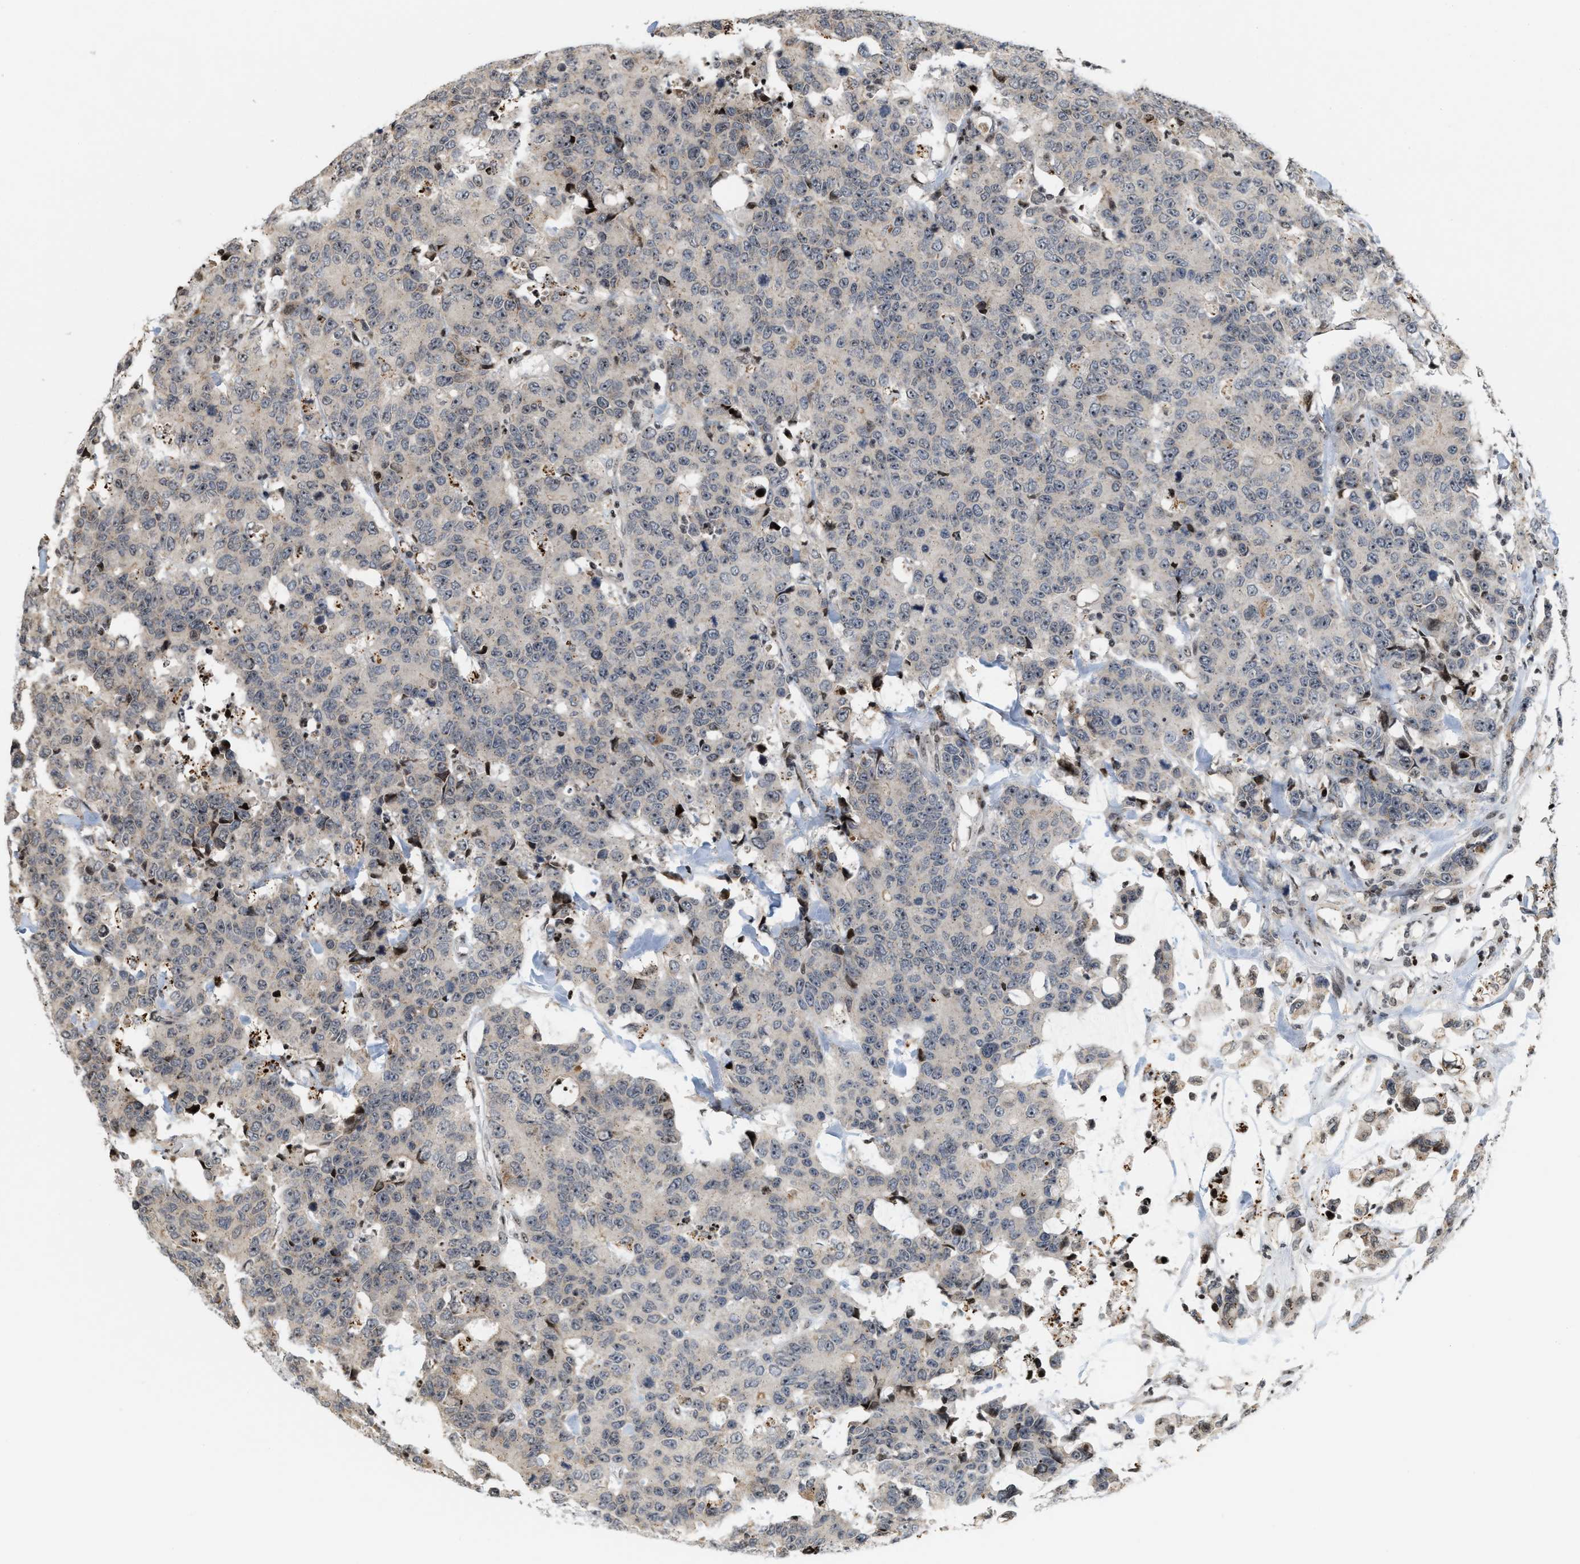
{"staining": {"intensity": "weak", "quantity": "<25%", "location": "cytoplasmic/membranous"}, "tissue": "colorectal cancer", "cell_type": "Tumor cells", "image_type": "cancer", "snomed": [{"axis": "morphology", "description": "Adenocarcinoma, NOS"}, {"axis": "topography", "description": "Colon"}], "caption": "High magnification brightfield microscopy of adenocarcinoma (colorectal) stained with DAB (3,3'-diaminobenzidine) (brown) and counterstained with hematoxylin (blue): tumor cells show no significant expression.", "gene": "PDZD2", "patient": {"sex": "female", "age": 86}}